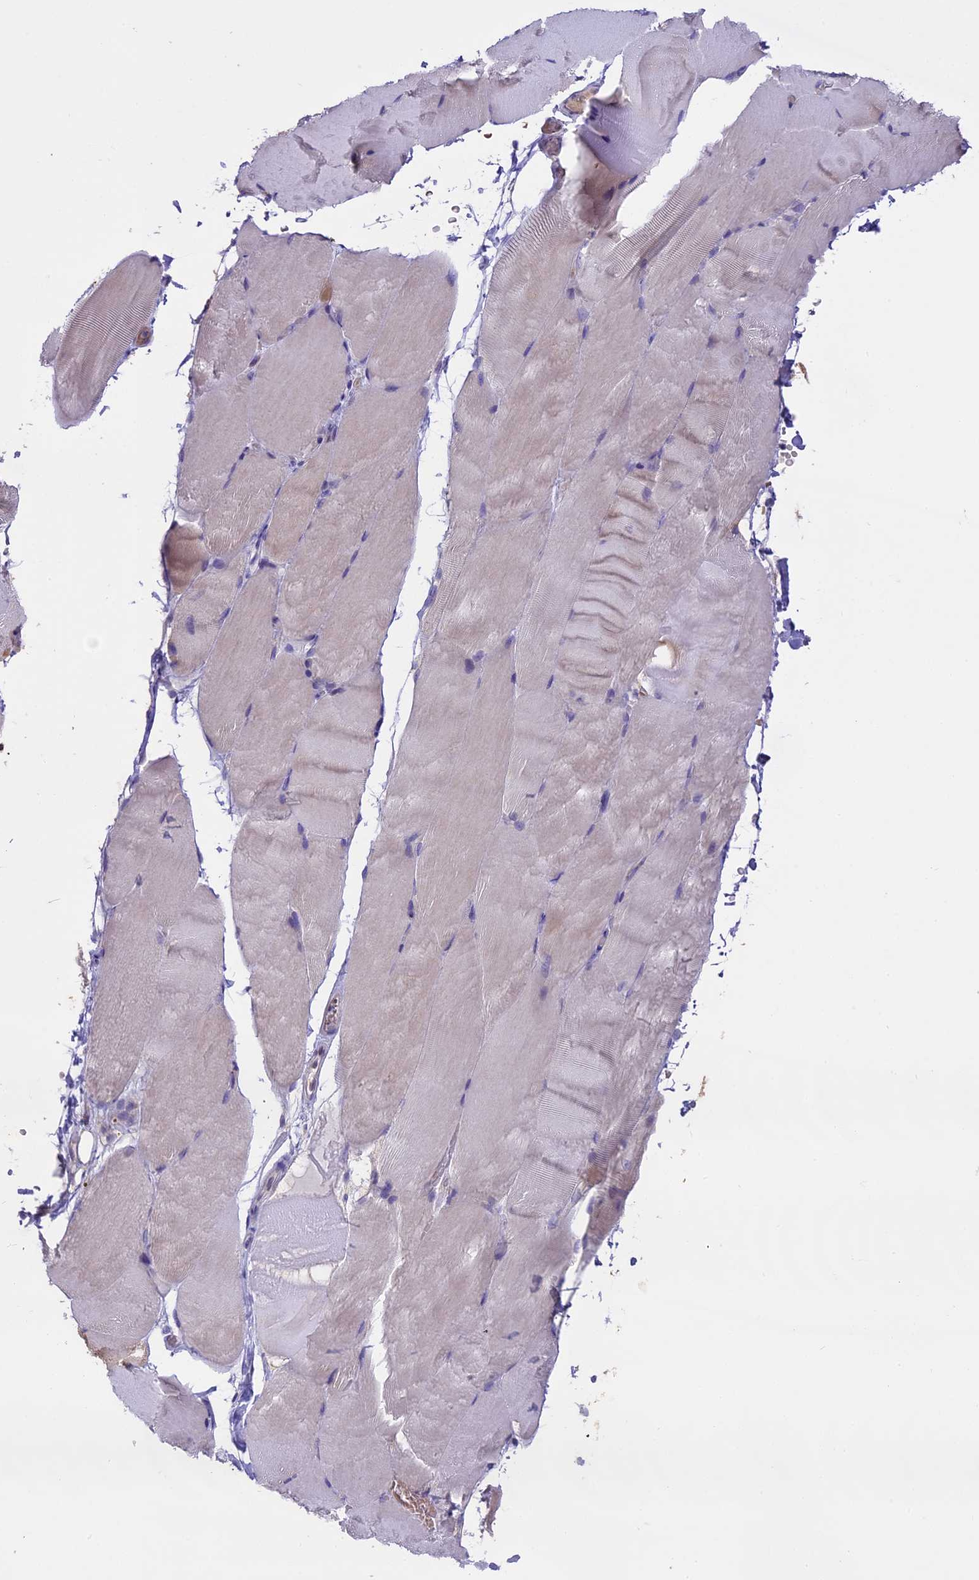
{"staining": {"intensity": "negative", "quantity": "none", "location": "none"}, "tissue": "skeletal muscle", "cell_type": "Myocytes", "image_type": "normal", "snomed": [{"axis": "morphology", "description": "Normal tissue, NOS"}, {"axis": "topography", "description": "Skeletal muscle"}, {"axis": "topography", "description": "Parathyroid gland"}], "caption": "This is an immunohistochemistry micrograph of unremarkable skeletal muscle. There is no positivity in myocytes.", "gene": "WFDC2", "patient": {"sex": "female", "age": 37}}